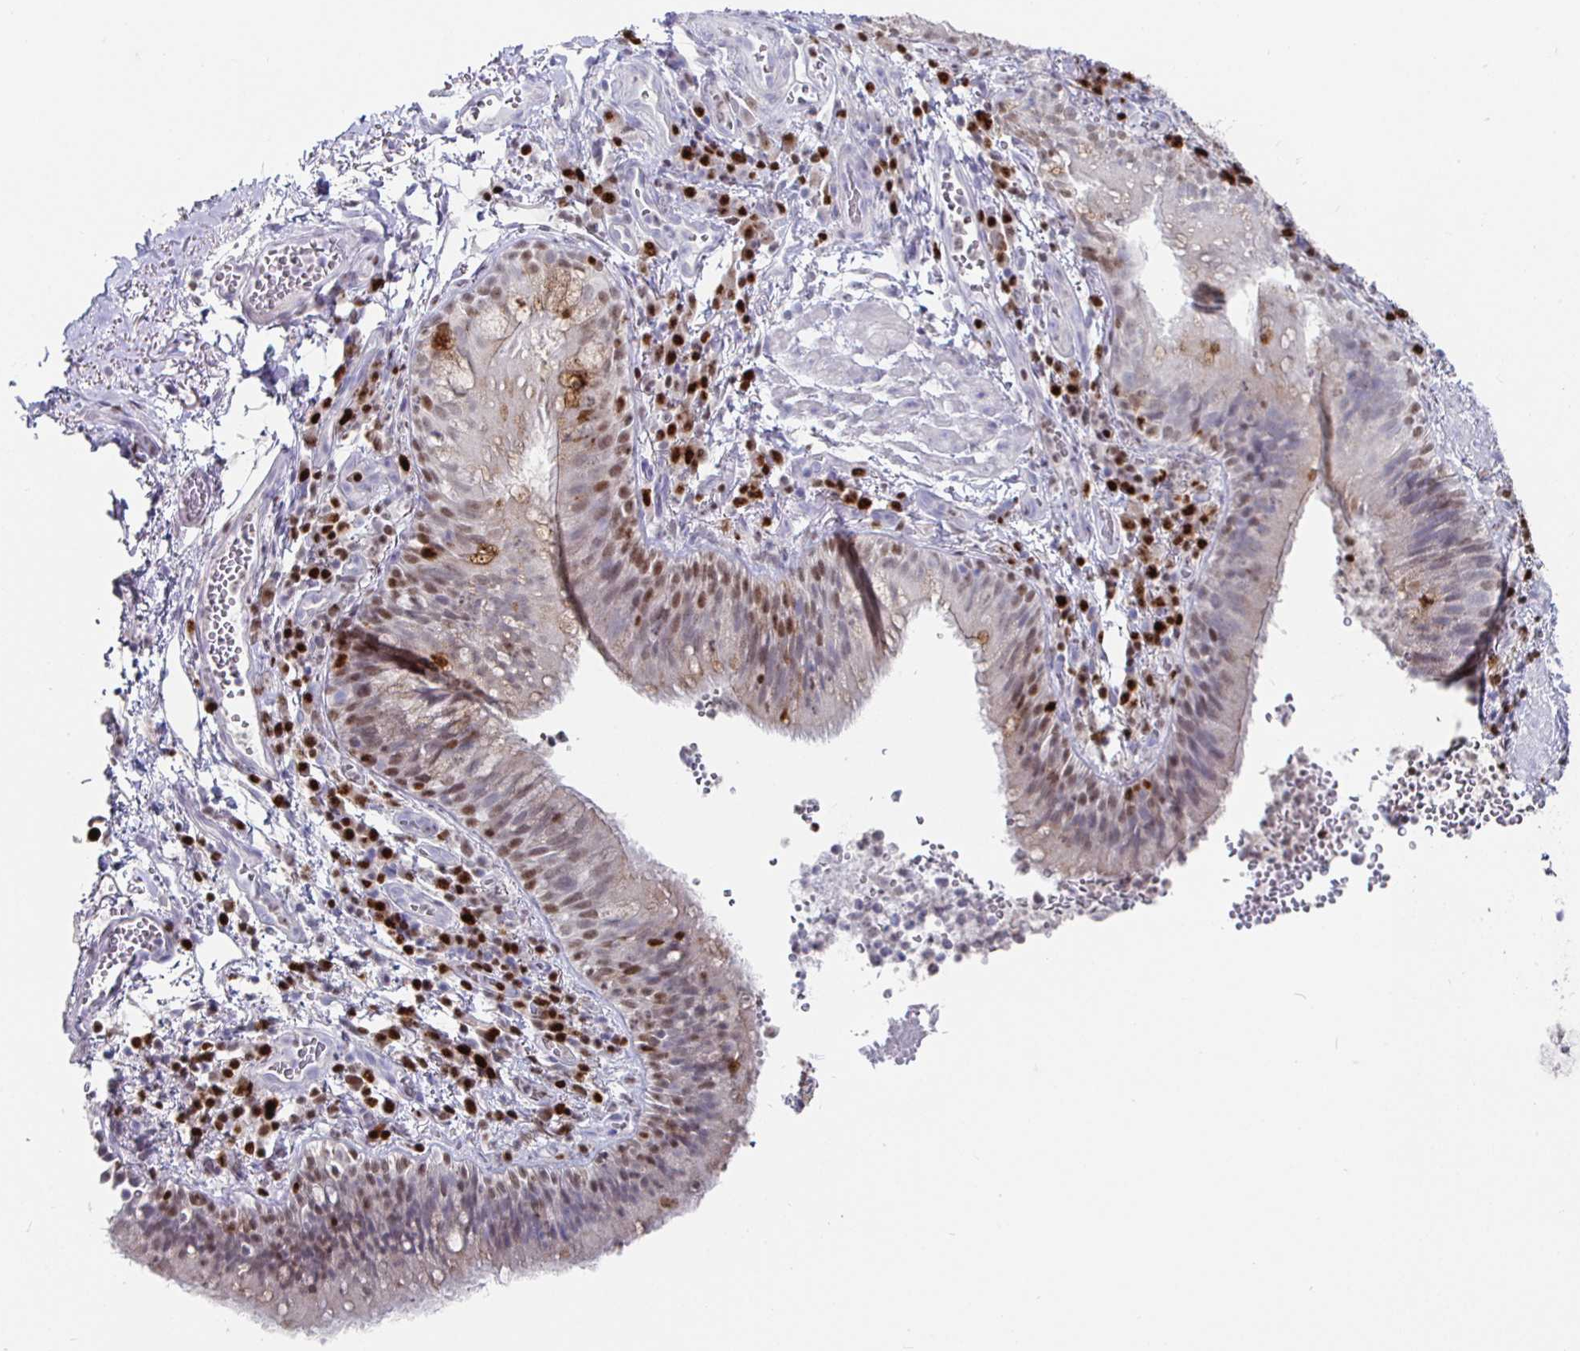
{"staining": {"intensity": "moderate", "quantity": "25%-75%", "location": "cytoplasmic/membranous,nuclear"}, "tissue": "bronchus", "cell_type": "Respiratory epithelial cells", "image_type": "normal", "snomed": [{"axis": "morphology", "description": "Normal tissue, NOS"}, {"axis": "topography", "description": "Lymph node"}, {"axis": "topography", "description": "Bronchus"}], "caption": "DAB (3,3'-diaminobenzidine) immunohistochemical staining of unremarkable bronchus displays moderate cytoplasmic/membranous,nuclear protein positivity in approximately 25%-75% of respiratory epithelial cells.", "gene": "RUNX2", "patient": {"sex": "male", "age": 56}}